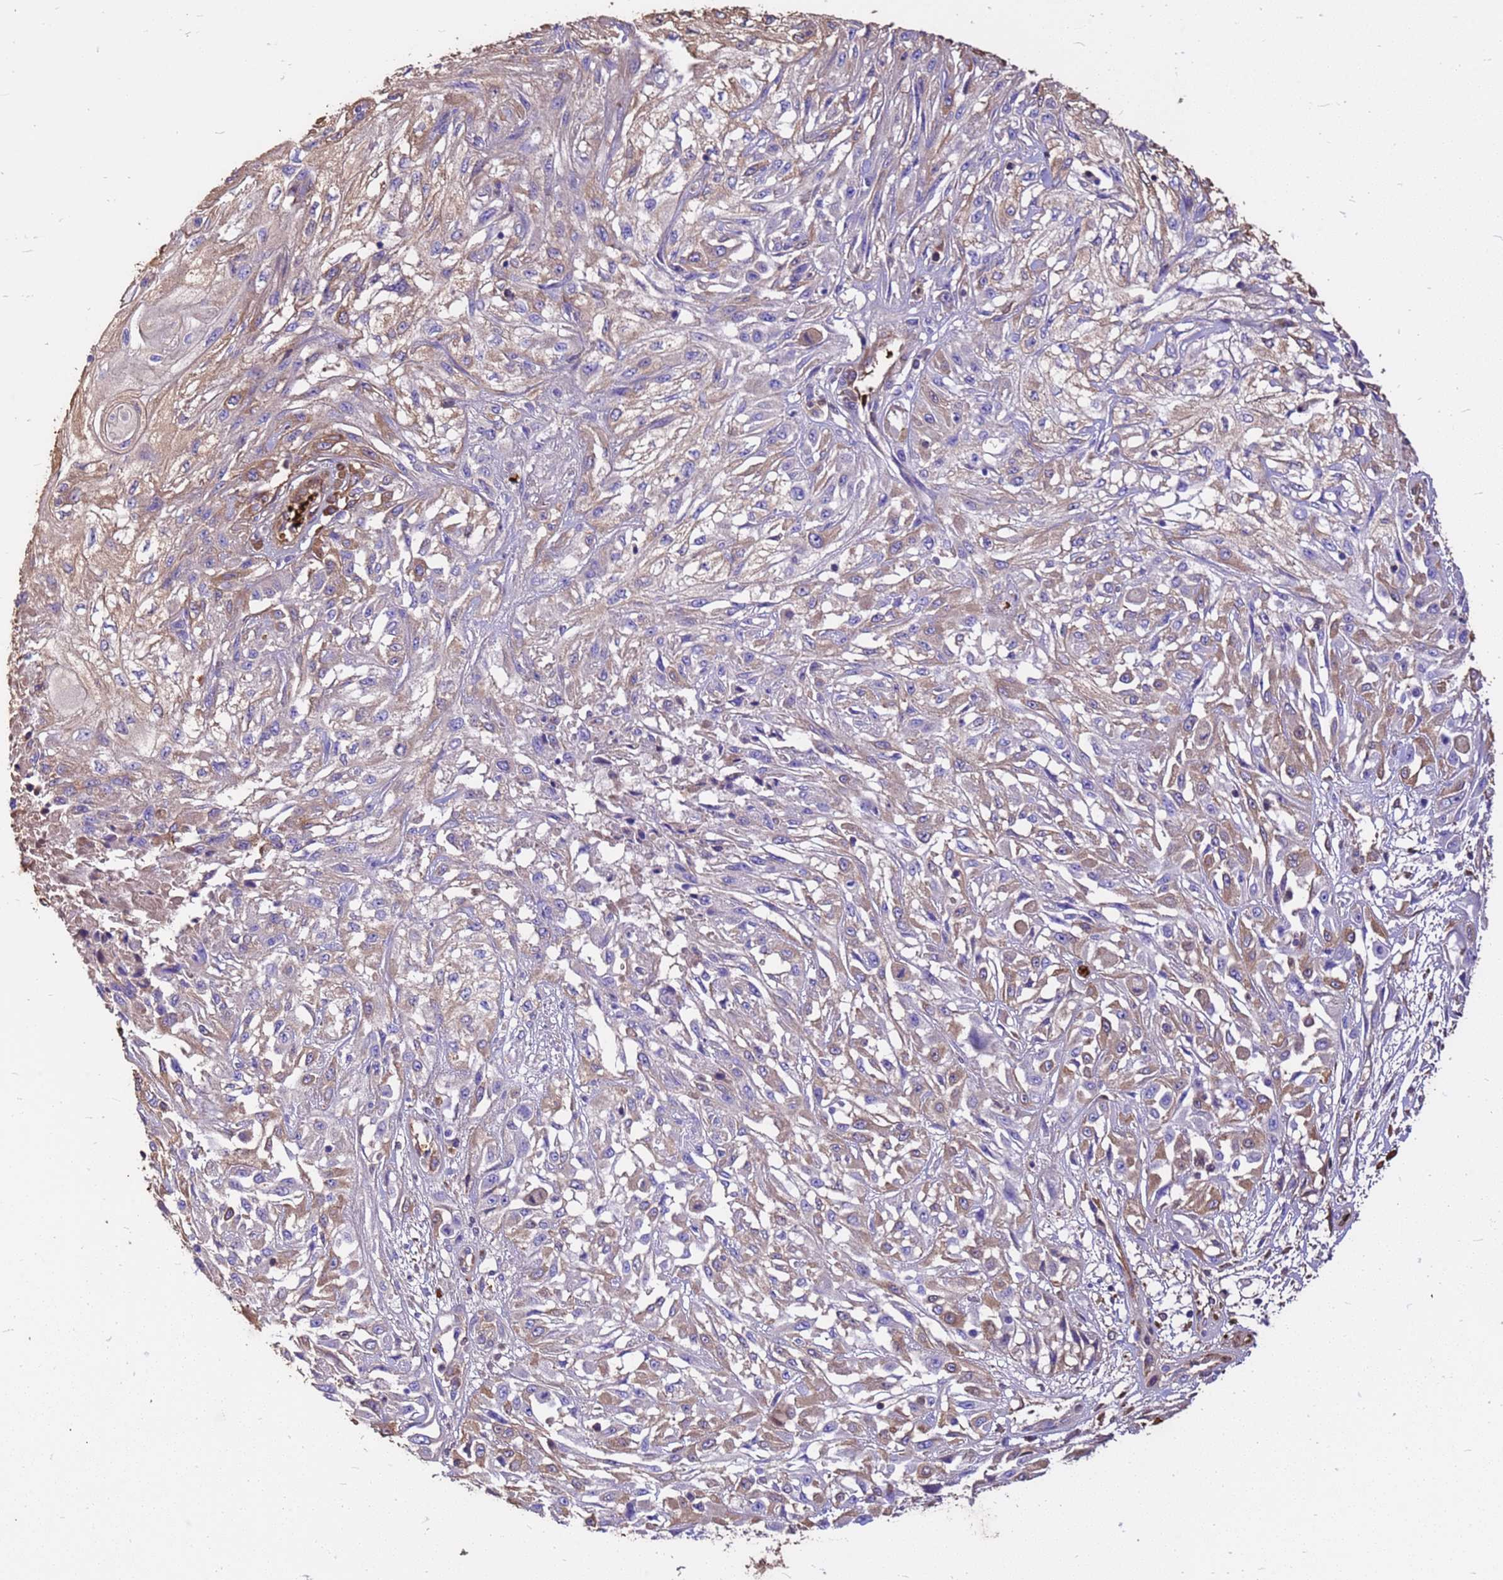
{"staining": {"intensity": "weak", "quantity": "25%-75%", "location": "cytoplasmic/membranous"}, "tissue": "skin cancer", "cell_type": "Tumor cells", "image_type": "cancer", "snomed": [{"axis": "morphology", "description": "Squamous cell carcinoma, NOS"}, {"axis": "morphology", "description": "Squamous cell carcinoma, metastatic, NOS"}, {"axis": "topography", "description": "Skin"}, {"axis": "topography", "description": "Lymph node"}], "caption": "Skin cancer (squamous cell carcinoma) was stained to show a protein in brown. There is low levels of weak cytoplasmic/membranous staining in about 25%-75% of tumor cells.", "gene": "HBA2", "patient": {"sex": "male", "age": 75}}